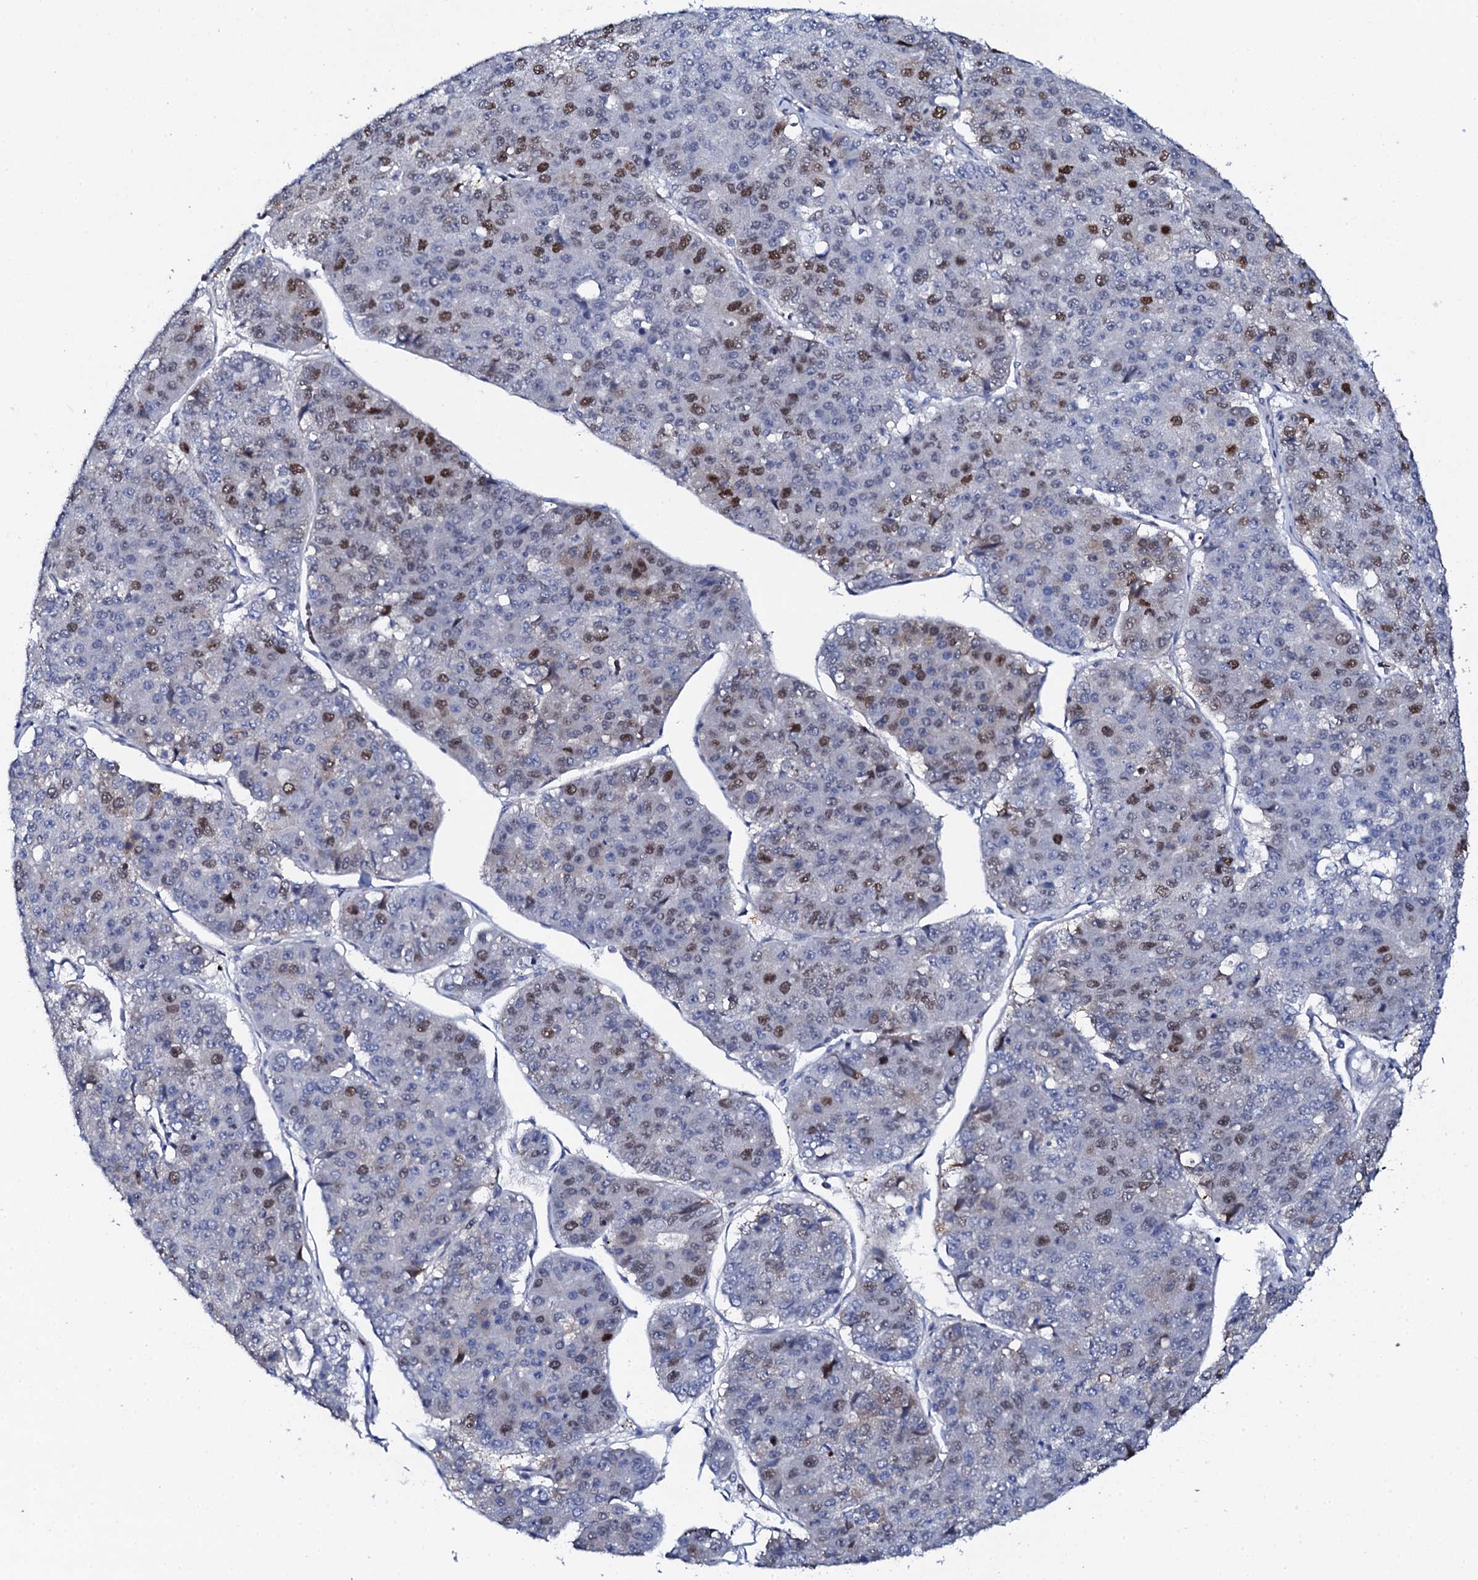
{"staining": {"intensity": "moderate", "quantity": "25%-75%", "location": "nuclear"}, "tissue": "pancreatic cancer", "cell_type": "Tumor cells", "image_type": "cancer", "snomed": [{"axis": "morphology", "description": "Adenocarcinoma, NOS"}, {"axis": "topography", "description": "Pancreas"}], "caption": "A photomicrograph of human pancreatic cancer stained for a protein displays moderate nuclear brown staining in tumor cells.", "gene": "NUDT13", "patient": {"sex": "male", "age": 50}}